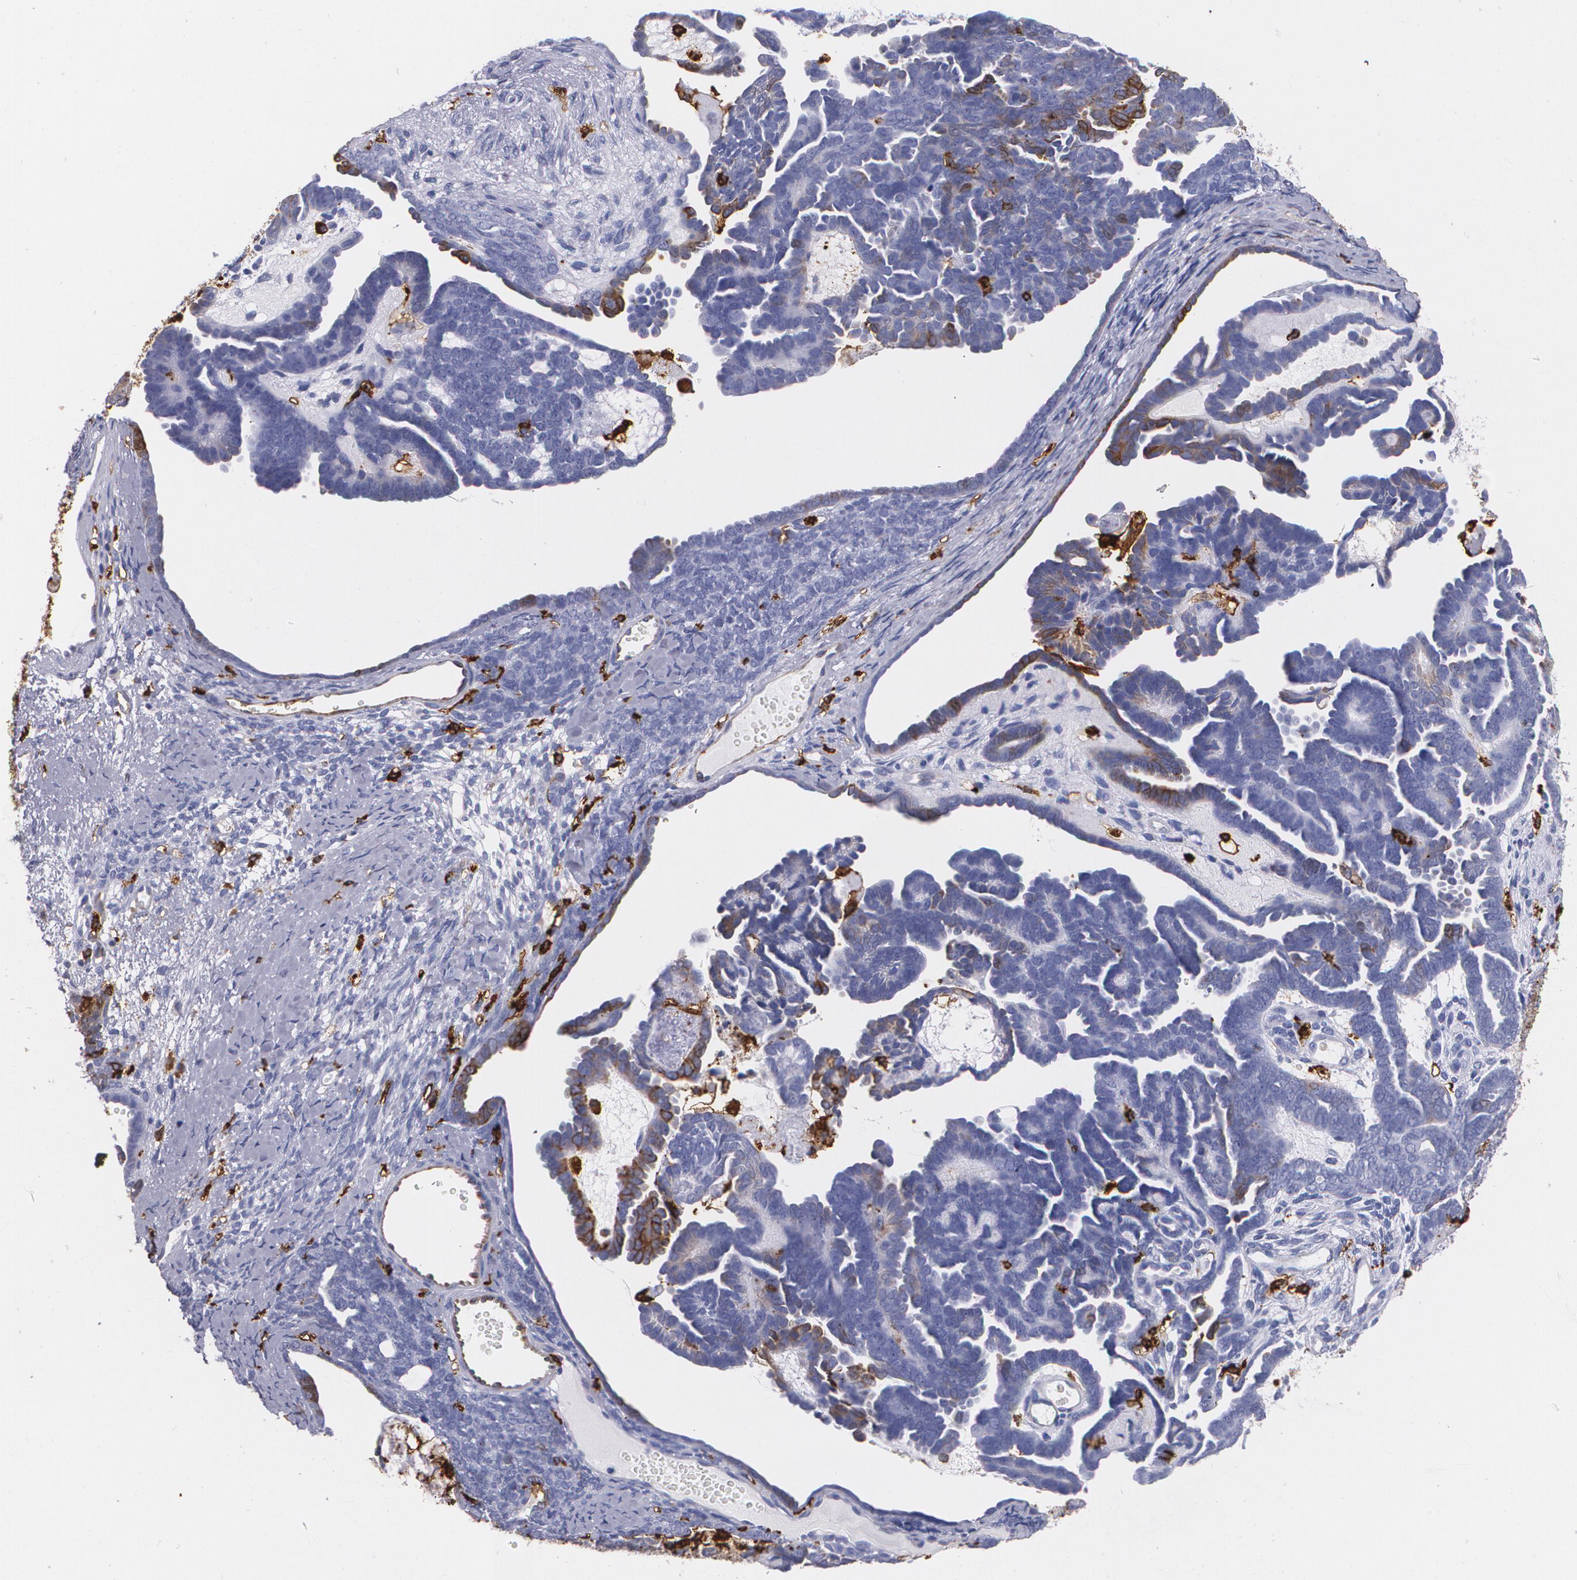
{"staining": {"intensity": "moderate", "quantity": "<25%", "location": "cytoplasmic/membranous"}, "tissue": "endometrial cancer", "cell_type": "Tumor cells", "image_type": "cancer", "snomed": [{"axis": "morphology", "description": "Neoplasm, malignant, NOS"}, {"axis": "topography", "description": "Endometrium"}], "caption": "The micrograph shows a brown stain indicating the presence of a protein in the cytoplasmic/membranous of tumor cells in endometrial malignant neoplasm. The protein of interest is stained brown, and the nuclei are stained in blue (DAB (3,3'-diaminobenzidine) IHC with brightfield microscopy, high magnification).", "gene": "HLA-DRA", "patient": {"sex": "female", "age": 74}}